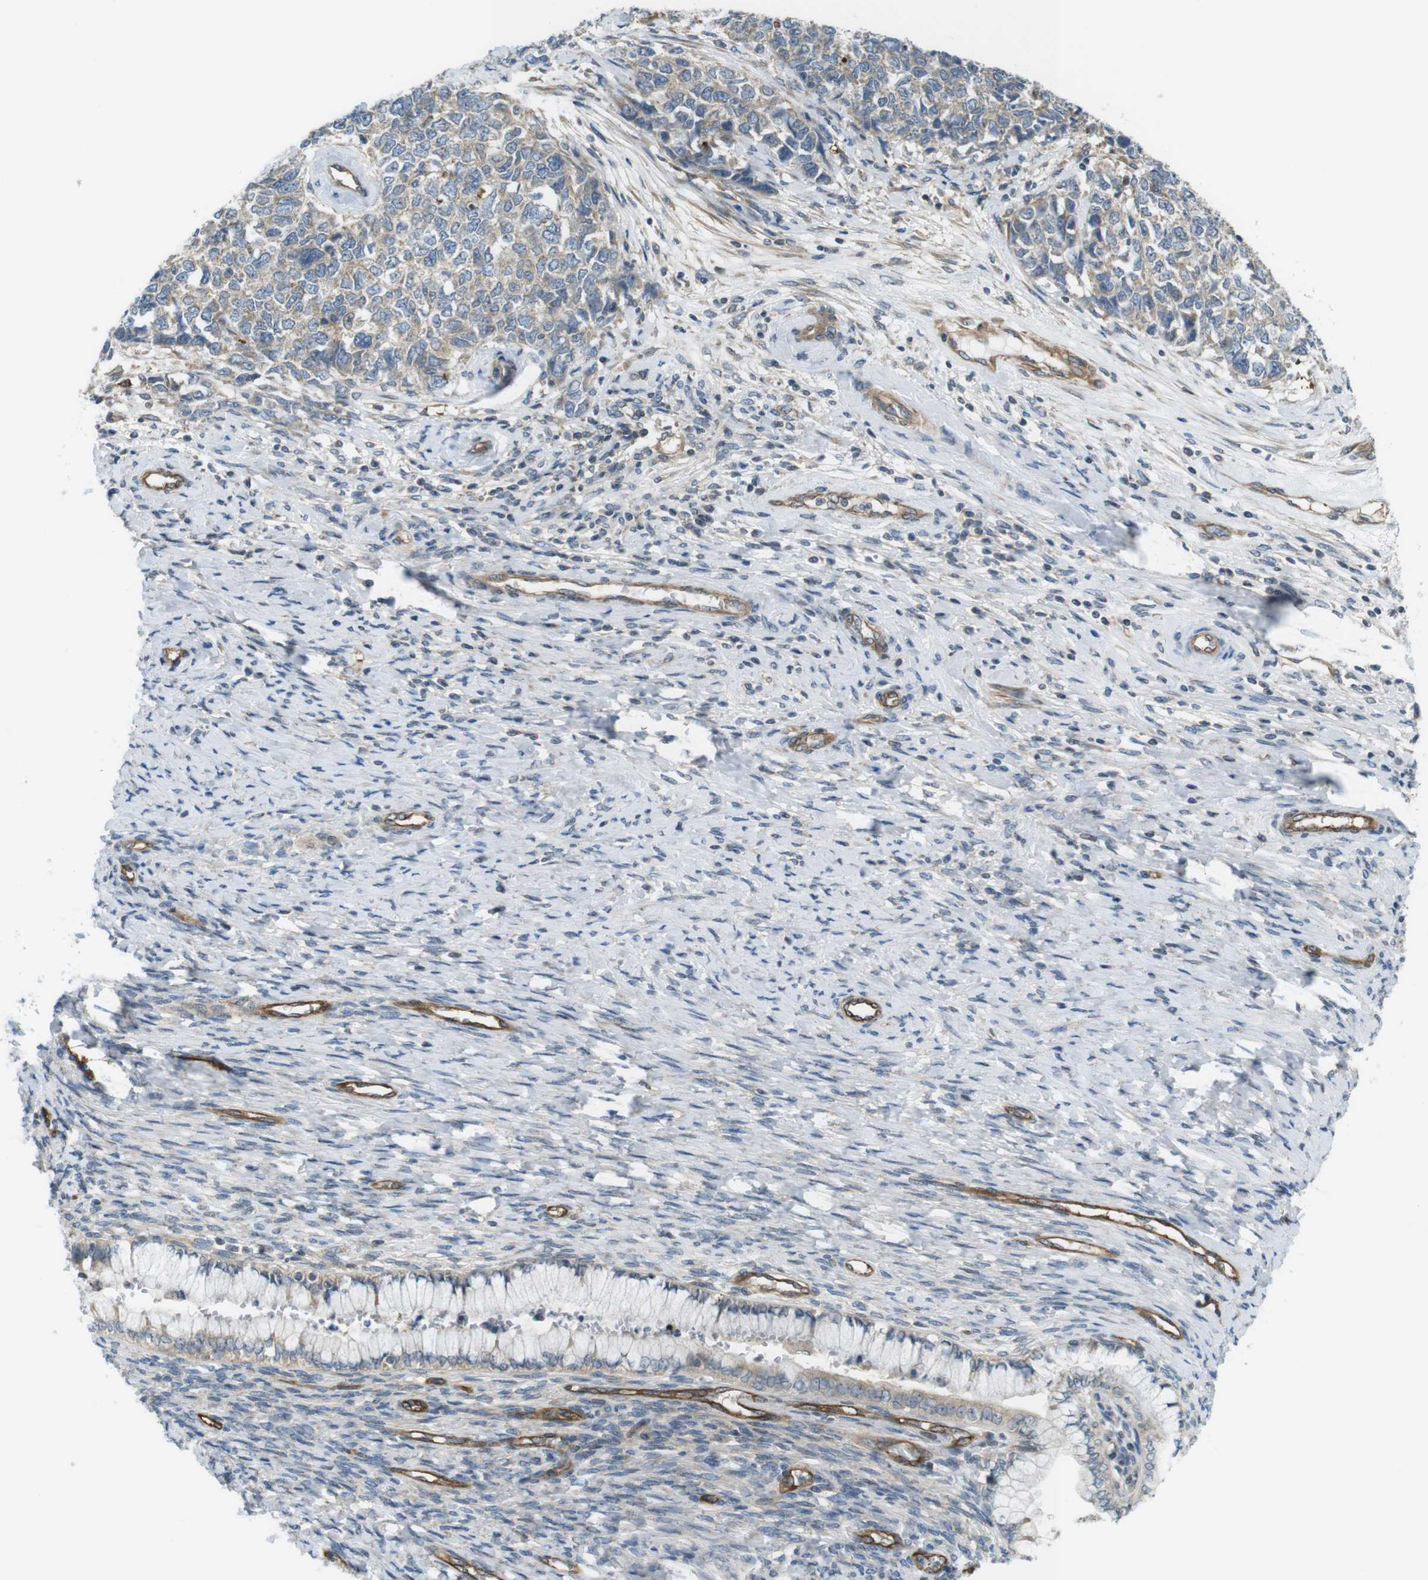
{"staining": {"intensity": "weak", "quantity": ">75%", "location": "cytoplasmic/membranous"}, "tissue": "cervical cancer", "cell_type": "Tumor cells", "image_type": "cancer", "snomed": [{"axis": "morphology", "description": "Squamous cell carcinoma, NOS"}, {"axis": "topography", "description": "Cervix"}], "caption": "High-power microscopy captured an IHC micrograph of cervical cancer (squamous cell carcinoma), revealing weak cytoplasmic/membranous expression in approximately >75% of tumor cells.", "gene": "TSC1", "patient": {"sex": "female", "age": 63}}